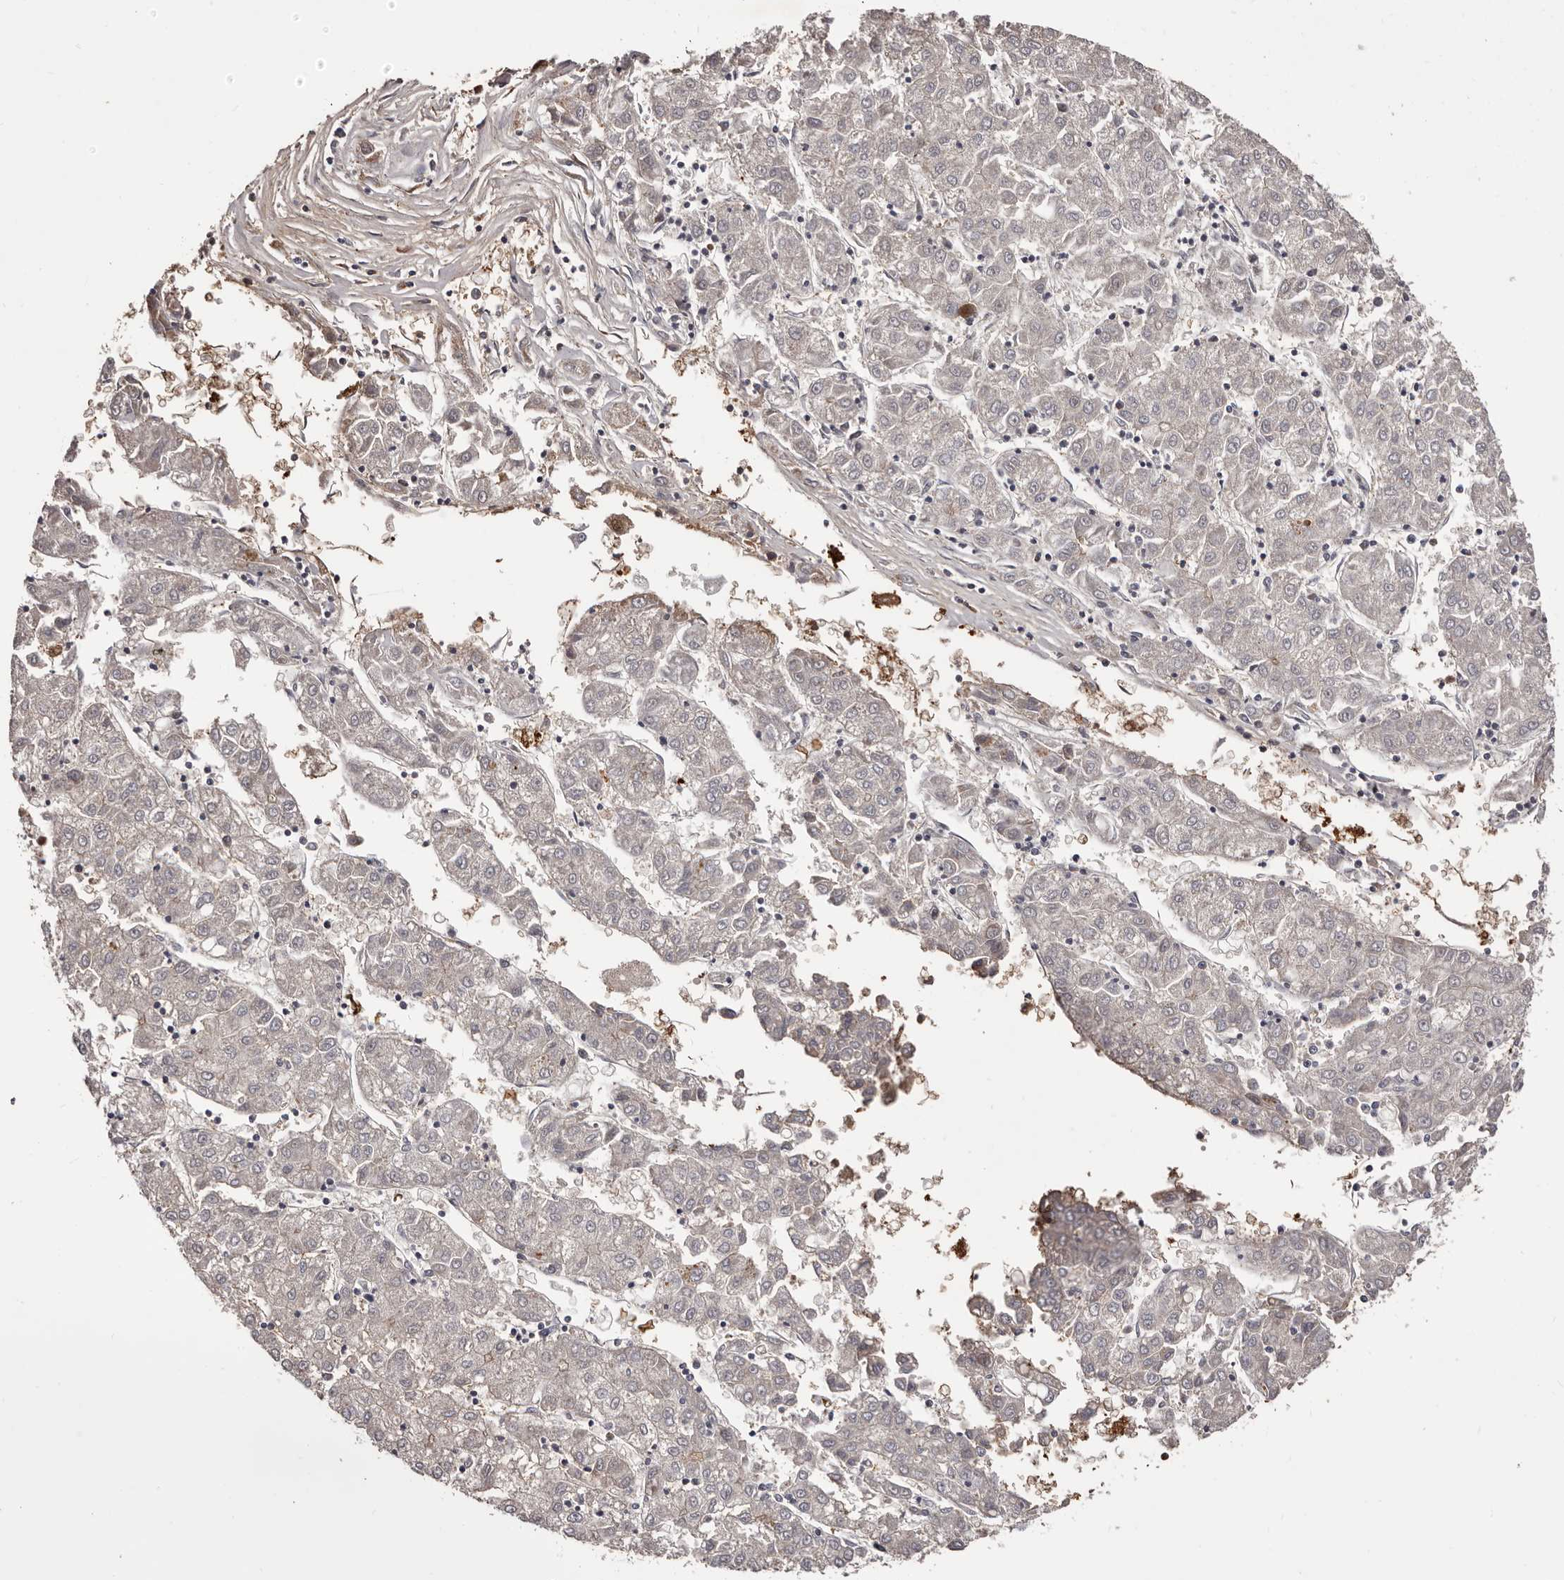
{"staining": {"intensity": "negative", "quantity": "none", "location": "none"}, "tissue": "liver cancer", "cell_type": "Tumor cells", "image_type": "cancer", "snomed": [{"axis": "morphology", "description": "Carcinoma, Hepatocellular, NOS"}, {"axis": "topography", "description": "Liver"}], "caption": "The histopathology image exhibits no staining of tumor cells in hepatocellular carcinoma (liver).", "gene": "PEG10", "patient": {"sex": "male", "age": 72}}